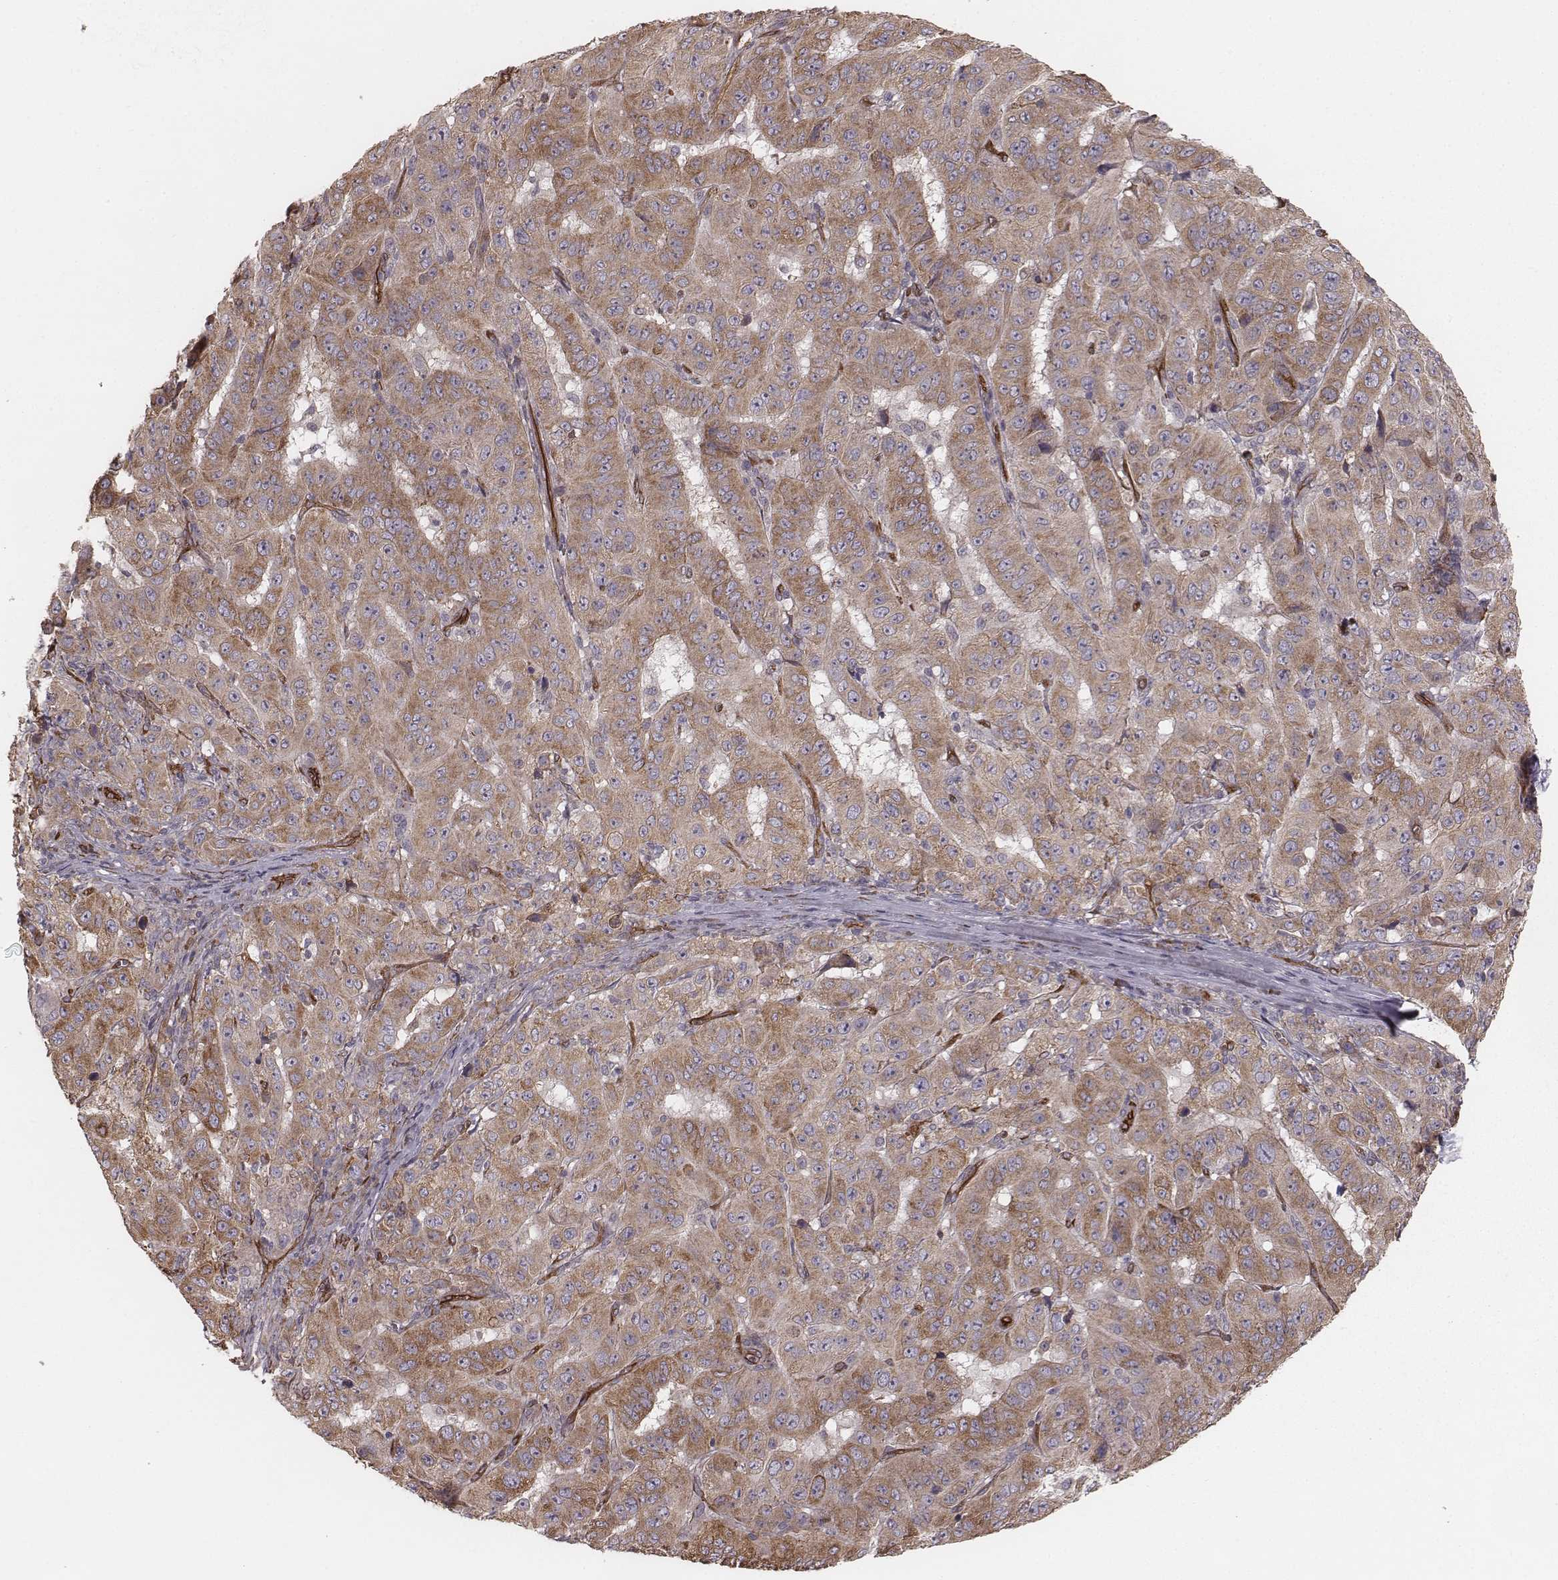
{"staining": {"intensity": "moderate", "quantity": "25%-75%", "location": "cytoplasmic/membranous"}, "tissue": "pancreatic cancer", "cell_type": "Tumor cells", "image_type": "cancer", "snomed": [{"axis": "morphology", "description": "Adenocarcinoma, NOS"}, {"axis": "topography", "description": "Pancreas"}], "caption": "High-magnification brightfield microscopy of pancreatic cancer stained with DAB (brown) and counterstained with hematoxylin (blue). tumor cells exhibit moderate cytoplasmic/membranous expression is appreciated in approximately25%-75% of cells.", "gene": "PALMD", "patient": {"sex": "male", "age": 63}}